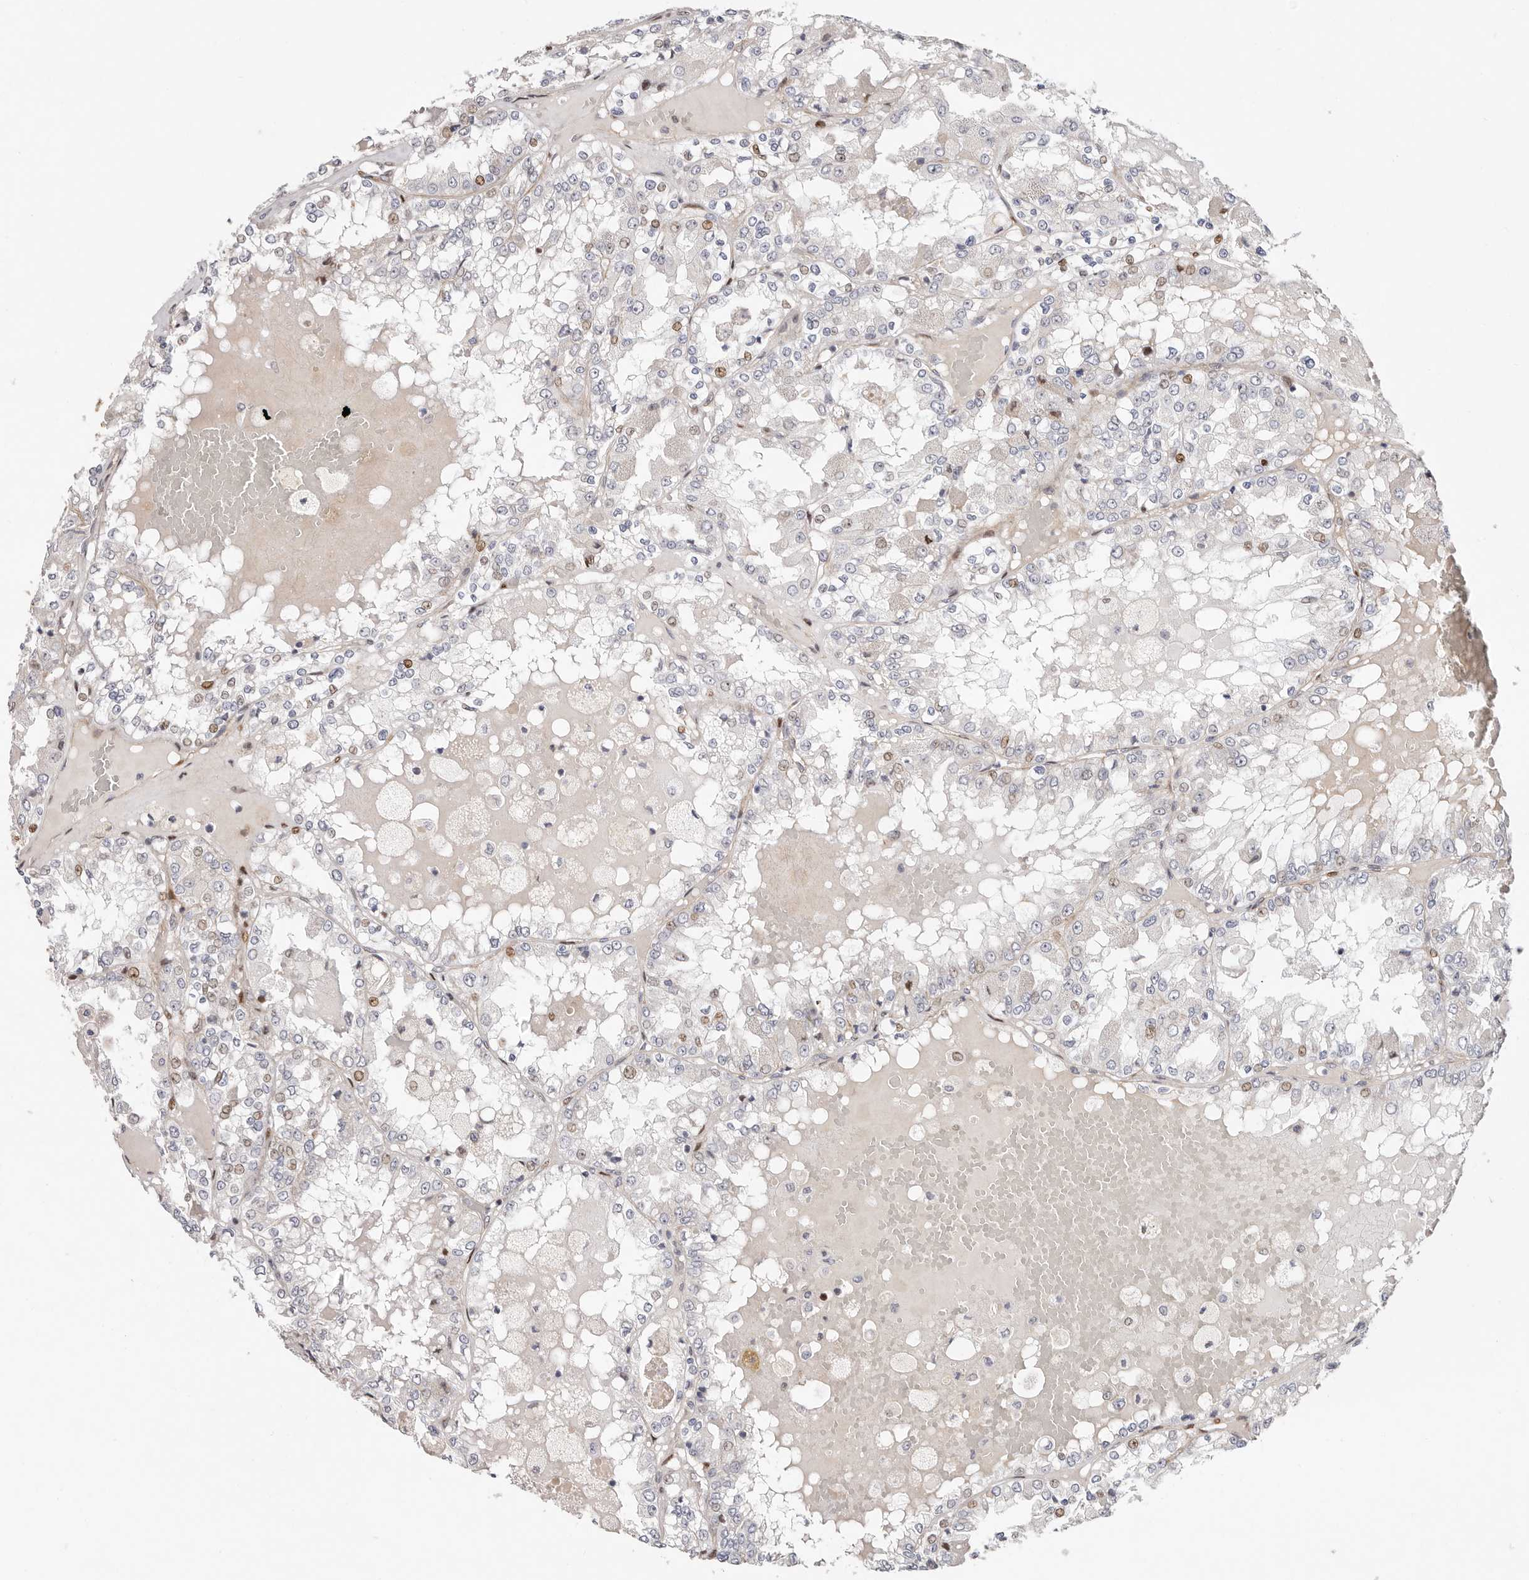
{"staining": {"intensity": "moderate", "quantity": "<25%", "location": "nuclear"}, "tissue": "renal cancer", "cell_type": "Tumor cells", "image_type": "cancer", "snomed": [{"axis": "morphology", "description": "Adenocarcinoma, NOS"}, {"axis": "topography", "description": "Kidney"}], "caption": "Brown immunohistochemical staining in renal cancer (adenocarcinoma) shows moderate nuclear expression in about <25% of tumor cells. Nuclei are stained in blue.", "gene": "EPHX3", "patient": {"sex": "female", "age": 56}}